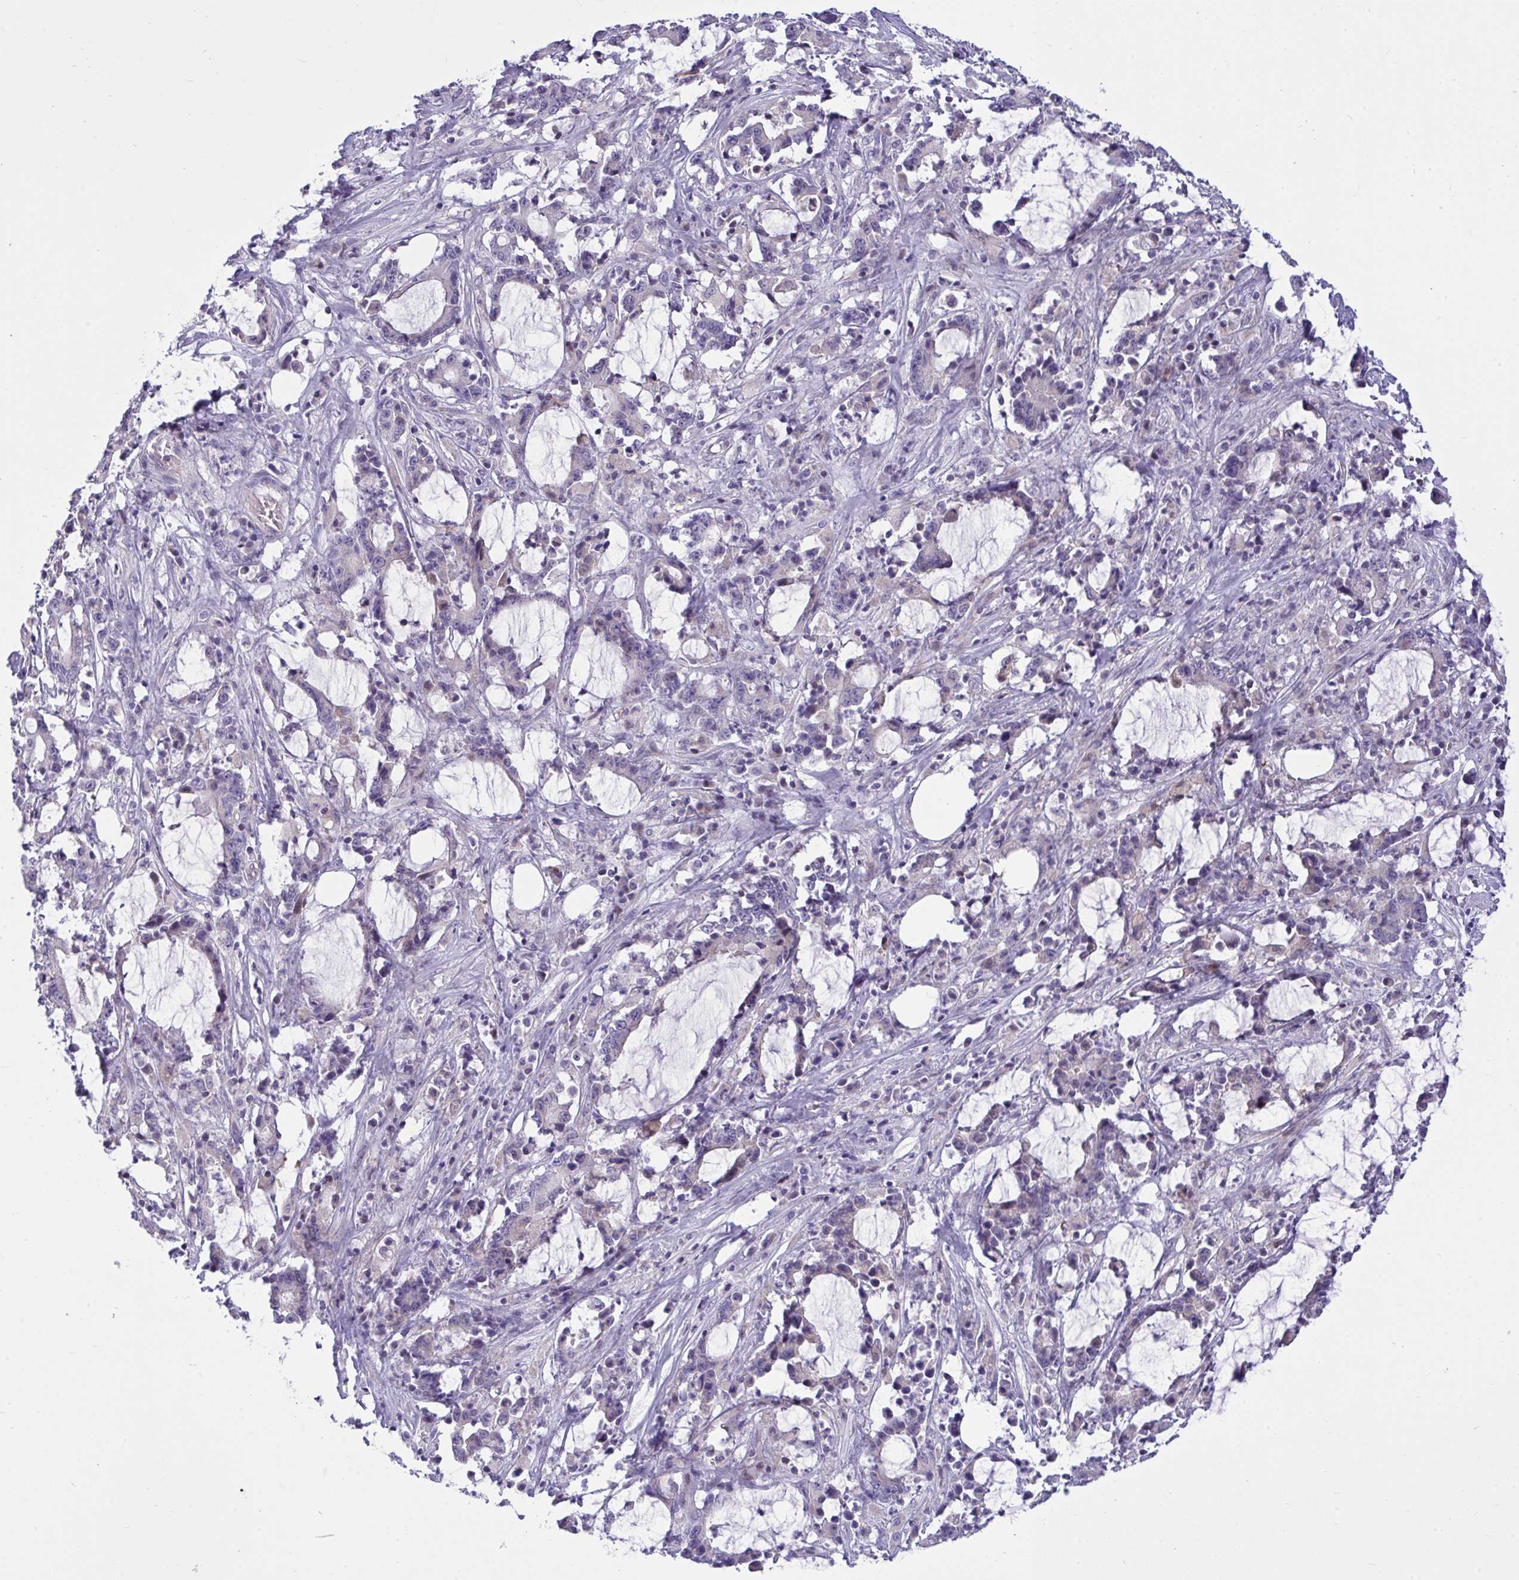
{"staining": {"intensity": "negative", "quantity": "none", "location": "none"}, "tissue": "stomach cancer", "cell_type": "Tumor cells", "image_type": "cancer", "snomed": [{"axis": "morphology", "description": "Adenocarcinoma, NOS"}, {"axis": "topography", "description": "Stomach, upper"}], "caption": "IHC micrograph of neoplastic tissue: human stomach adenocarcinoma stained with DAB (3,3'-diaminobenzidine) exhibits no significant protein staining in tumor cells.", "gene": "WDR97", "patient": {"sex": "male", "age": 68}}